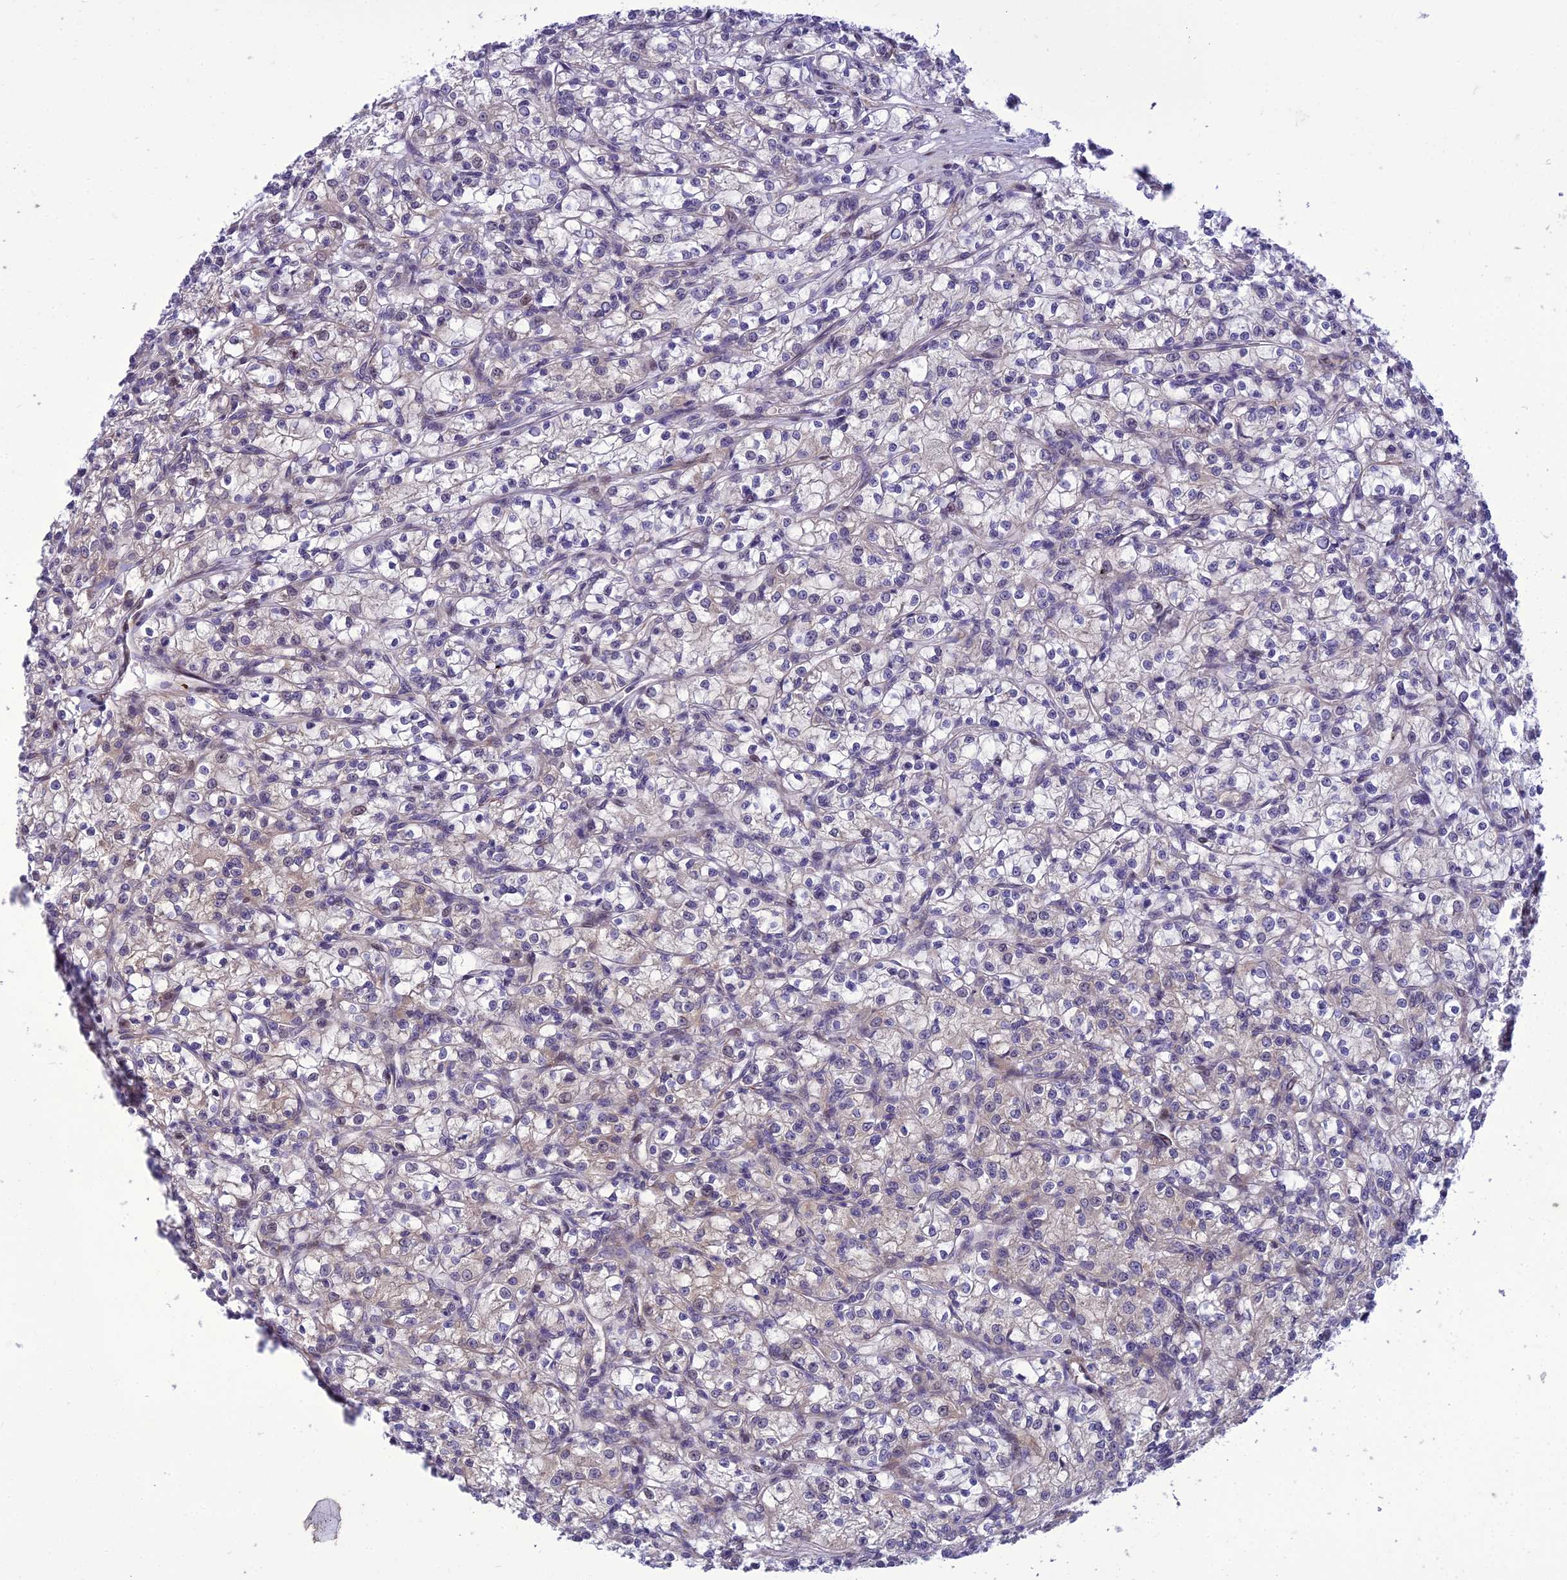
{"staining": {"intensity": "negative", "quantity": "none", "location": "none"}, "tissue": "renal cancer", "cell_type": "Tumor cells", "image_type": "cancer", "snomed": [{"axis": "morphology", "description": "Adenocarcinoma, NOS"}, {"axis": "topography", "description": "Kidney"}], "caption": "Micrograph shows no protein positivity in tumor cells of renal cancer tissue. (Stains: DAB (3,3'-diaminobenzidine) immunohistochemistry (IHC) with hematoxylin counter stain, Microscopy: brightfield microscopy at high magnification).", "gene": "GAB4", "patient": {"sex": "female", "age": 59}}